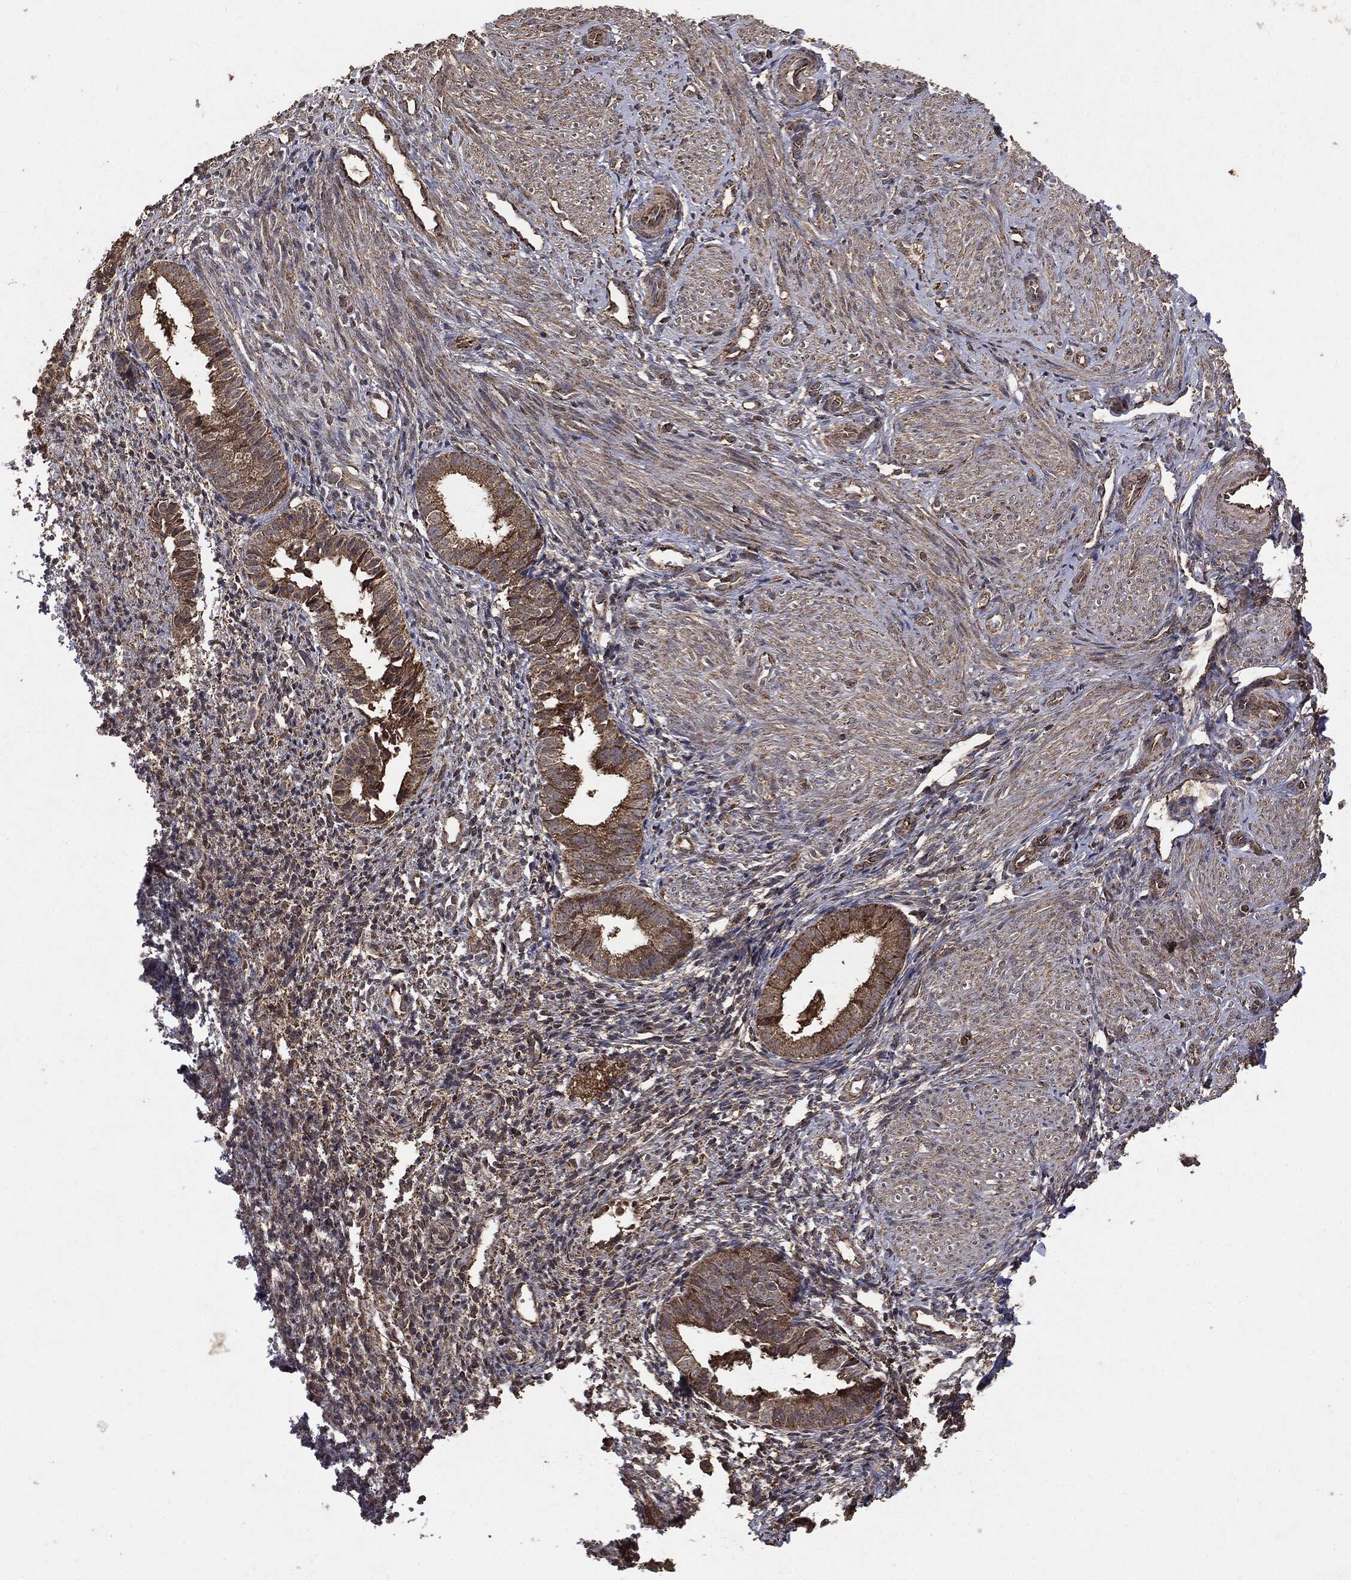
{"staining": {"intensity": "moderate", "quantity": "25%-75%", "location": "cytoplasmic/membranous"}, "tissue": "endometrium", "cell_type": "Cells in endometrial stroma", "image_type": "normal", "snomed": [{"axis": "morphology", "description": "Normal tissue, NOS"}, {"axis": "topography", "description": "Endometrium"}], "caption": "Cells in endometrial stroma demonstrate moderate cytoplasmic/membranous expression in approximately 25%-75% of cells in benign endometrium. (Stains: DAB in brown, nuclei in blue, Microscopy: brightfield microscopy at high magnification).", "gene": "MTOR", "patient": {"sex": "female", "age": 47}}